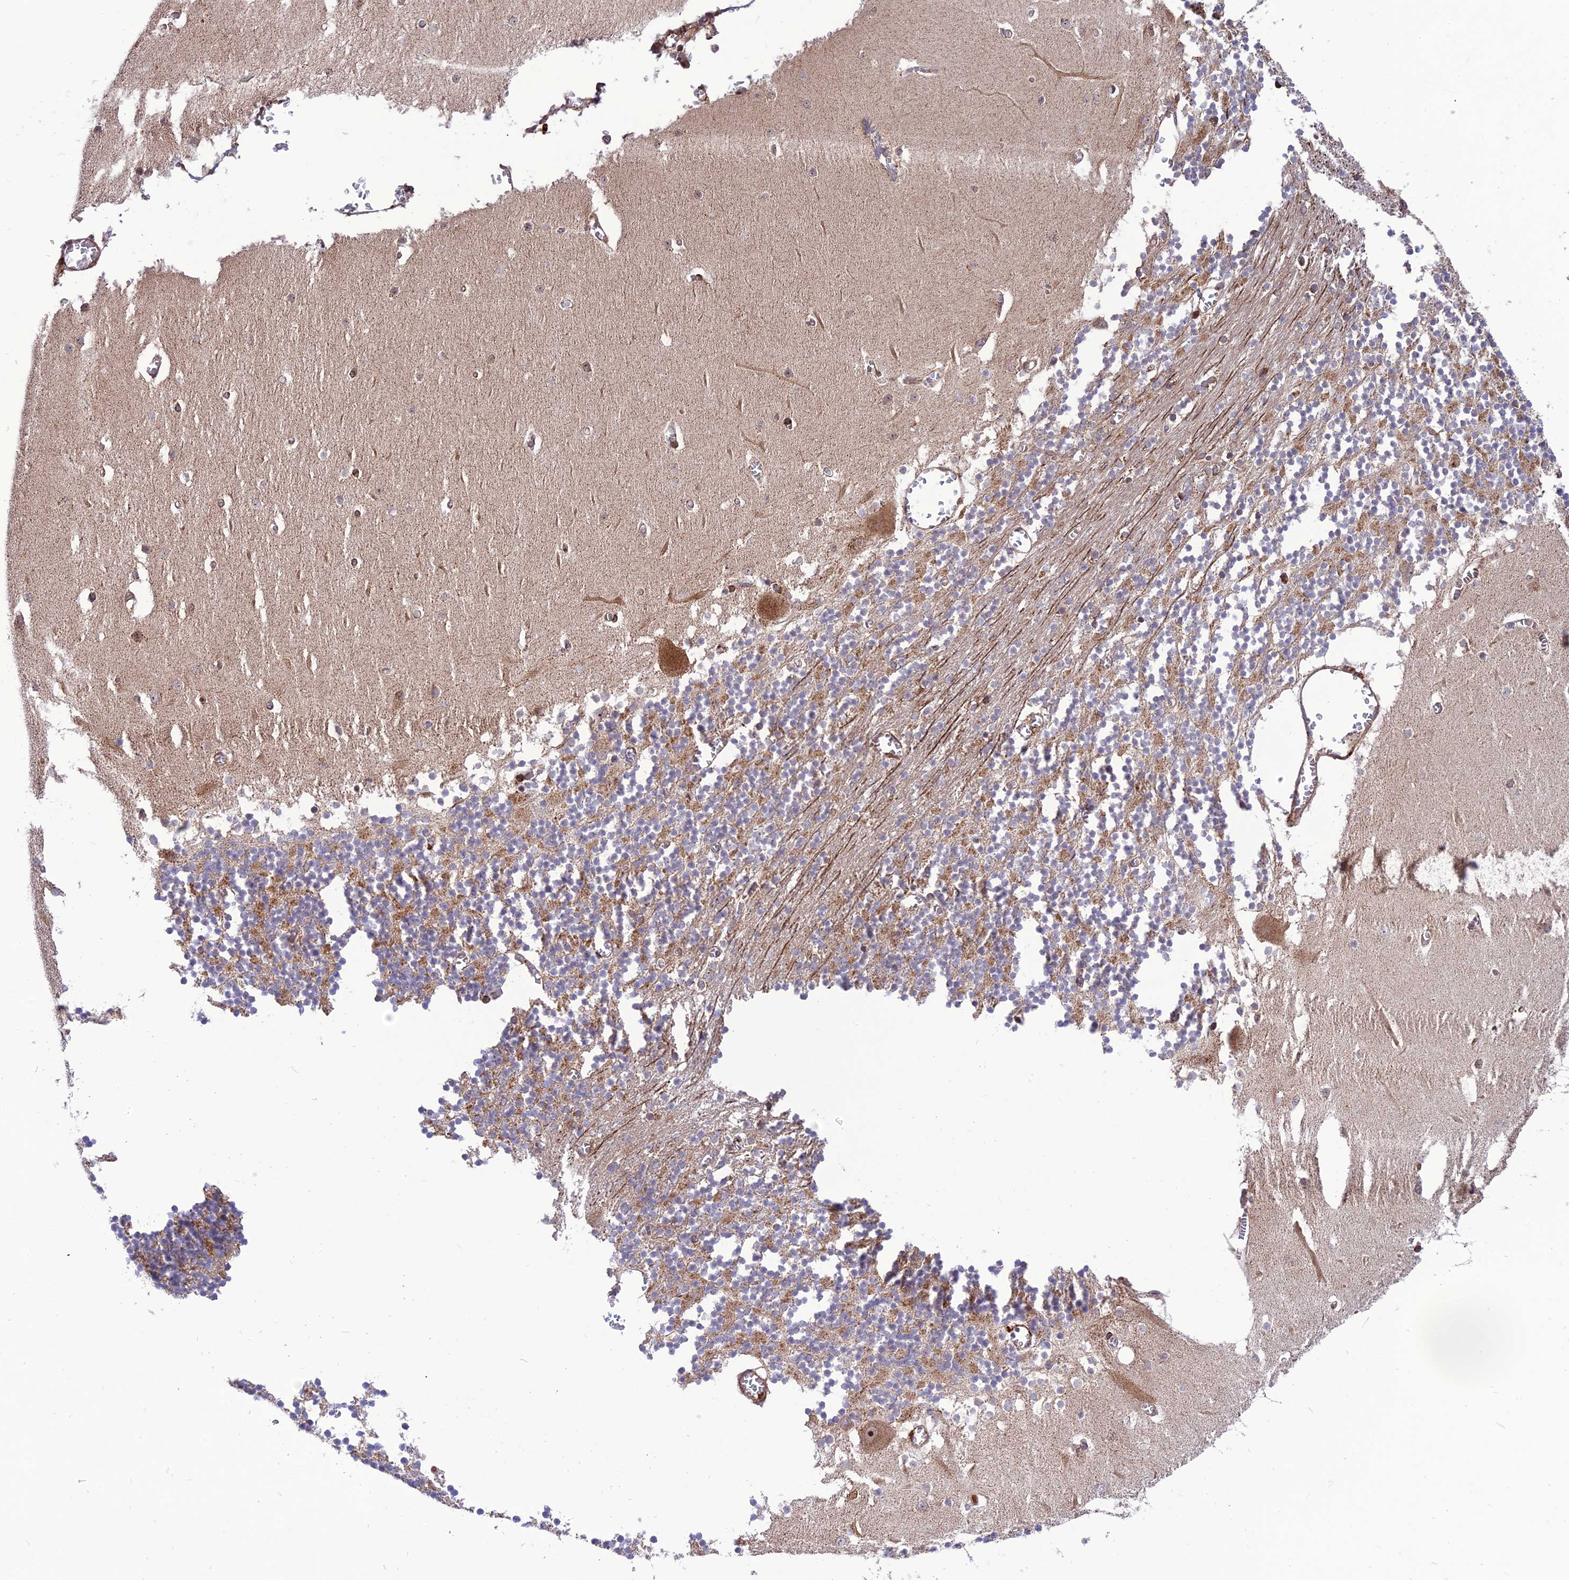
{"staining": {"intensity": "strong", "quantity": "25%-75%", "location": "cytoplasmic/membranous"}, "tissue": "cerebellum", "cell_type": "Cells in granular layer", "image_type": "normal", "snomed": [{"axis": "morphology", "description": "Normal tissue, NOS"}, {"axis": "topography", "description": "Cerebellum"}], "caption": "About 25%-75% of cells in granular layer in normal cerebellum exhibit strong cytoplasmic/membranous protein staining as visualized by brown immunohistochemical staining.", "gene": "CRTAP", "patient": {"sex": "female", "age": 28}}